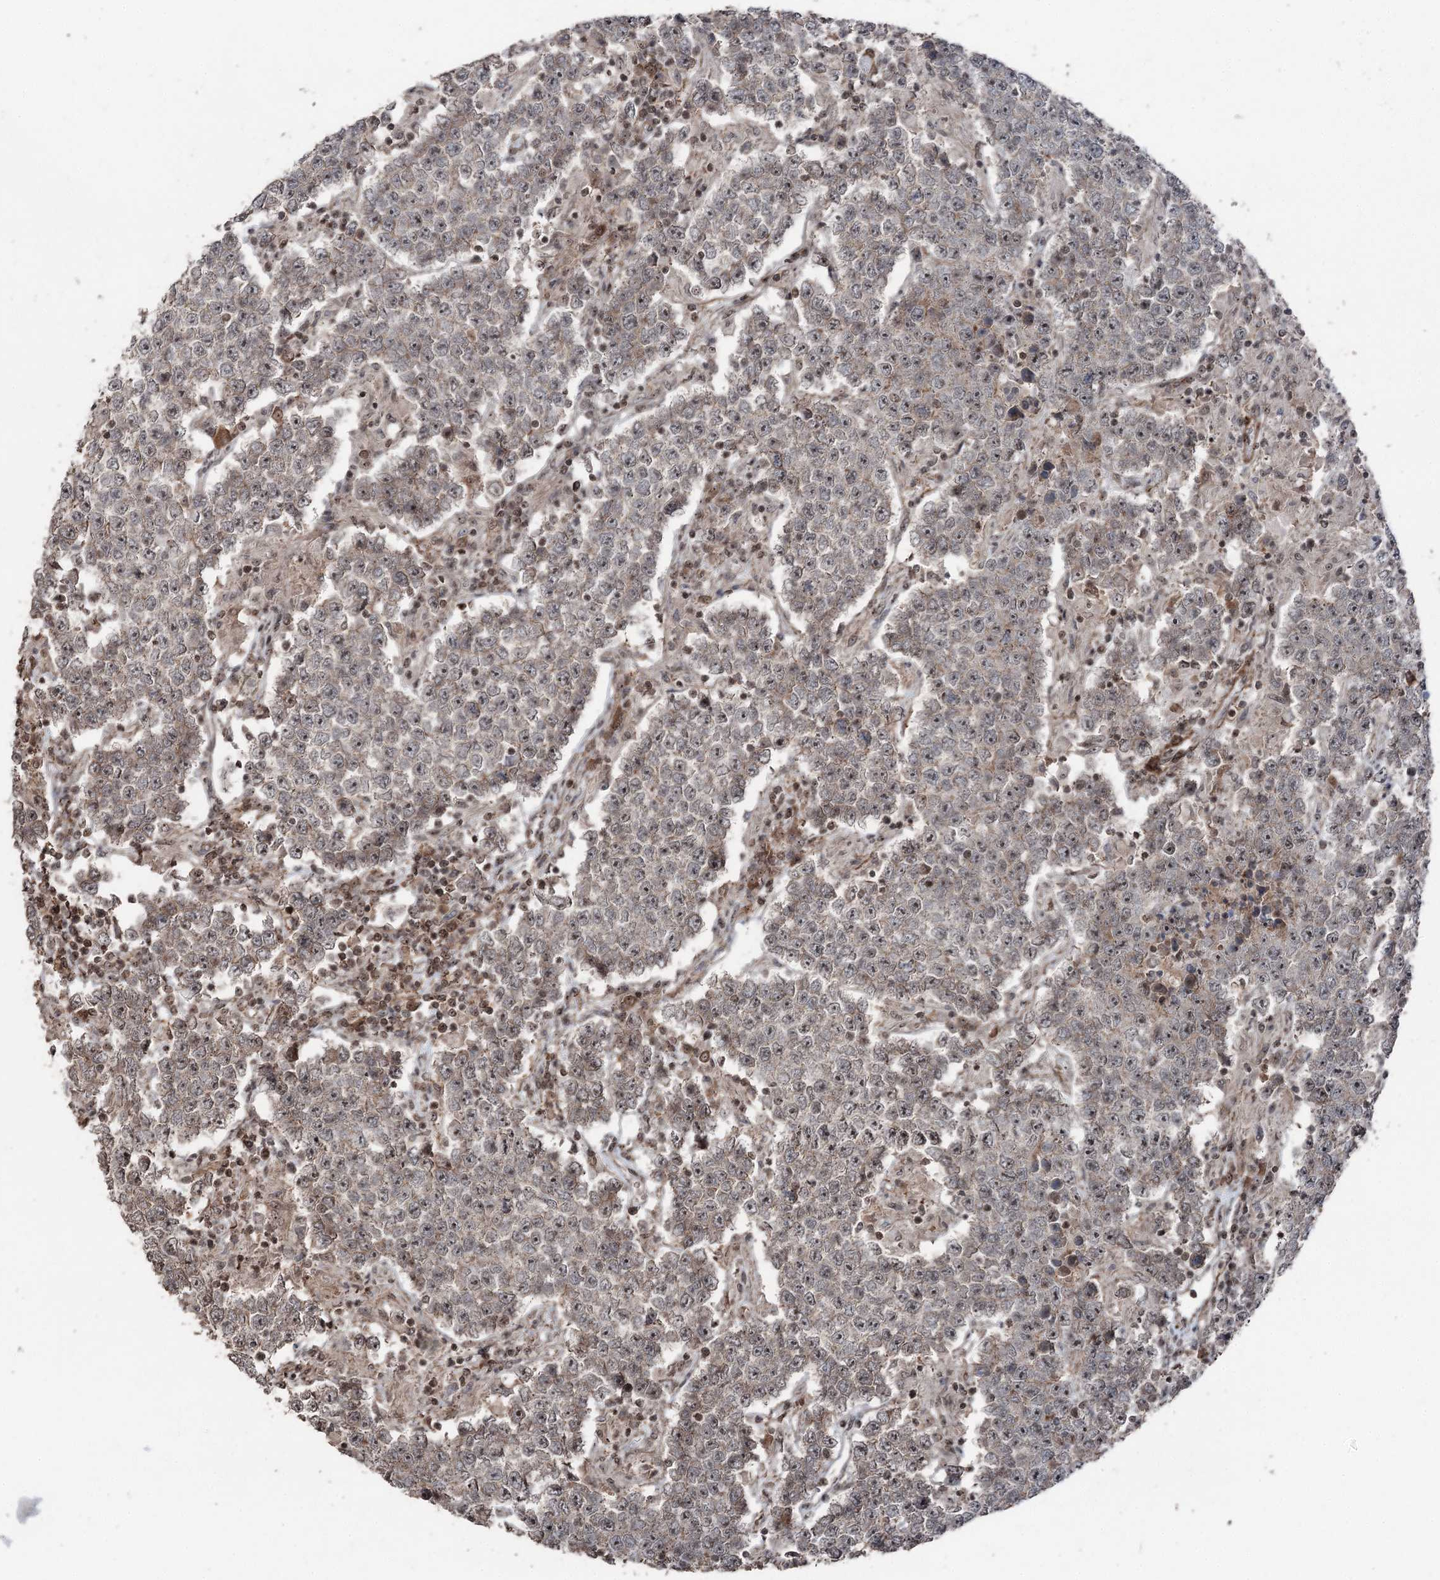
{"staining": {"intensity": "weak", "quantity": "25%-75%", "location": "nuclear"}, "tissue": "testis cancer", "cell_type": "Tumor cells", "image_type": "cancer", "snomed": [{"axis": "morphology", "description": "Normal tissue, NOS"}, {"axis": "morphology", "description": "Urothelial carcinoma, High grade"}, {"axis": "morphology", "description": "Seminoma, NOS"}, {"axis": "morphology", "description": "Carcinoma, Embryonal, NOS"}, {"axis": "topography", "description": "Urinary bladder"}, {"axis": "topography", "description": "Testis"}], "caption": "Immunohistochemical staining of testis cancer demonstrates low levels of weak nuclear protein staining in about 25%-75% of tumor cells.", "gene": "CCDC82", "patient": {"sex": "male", "age": 41}}